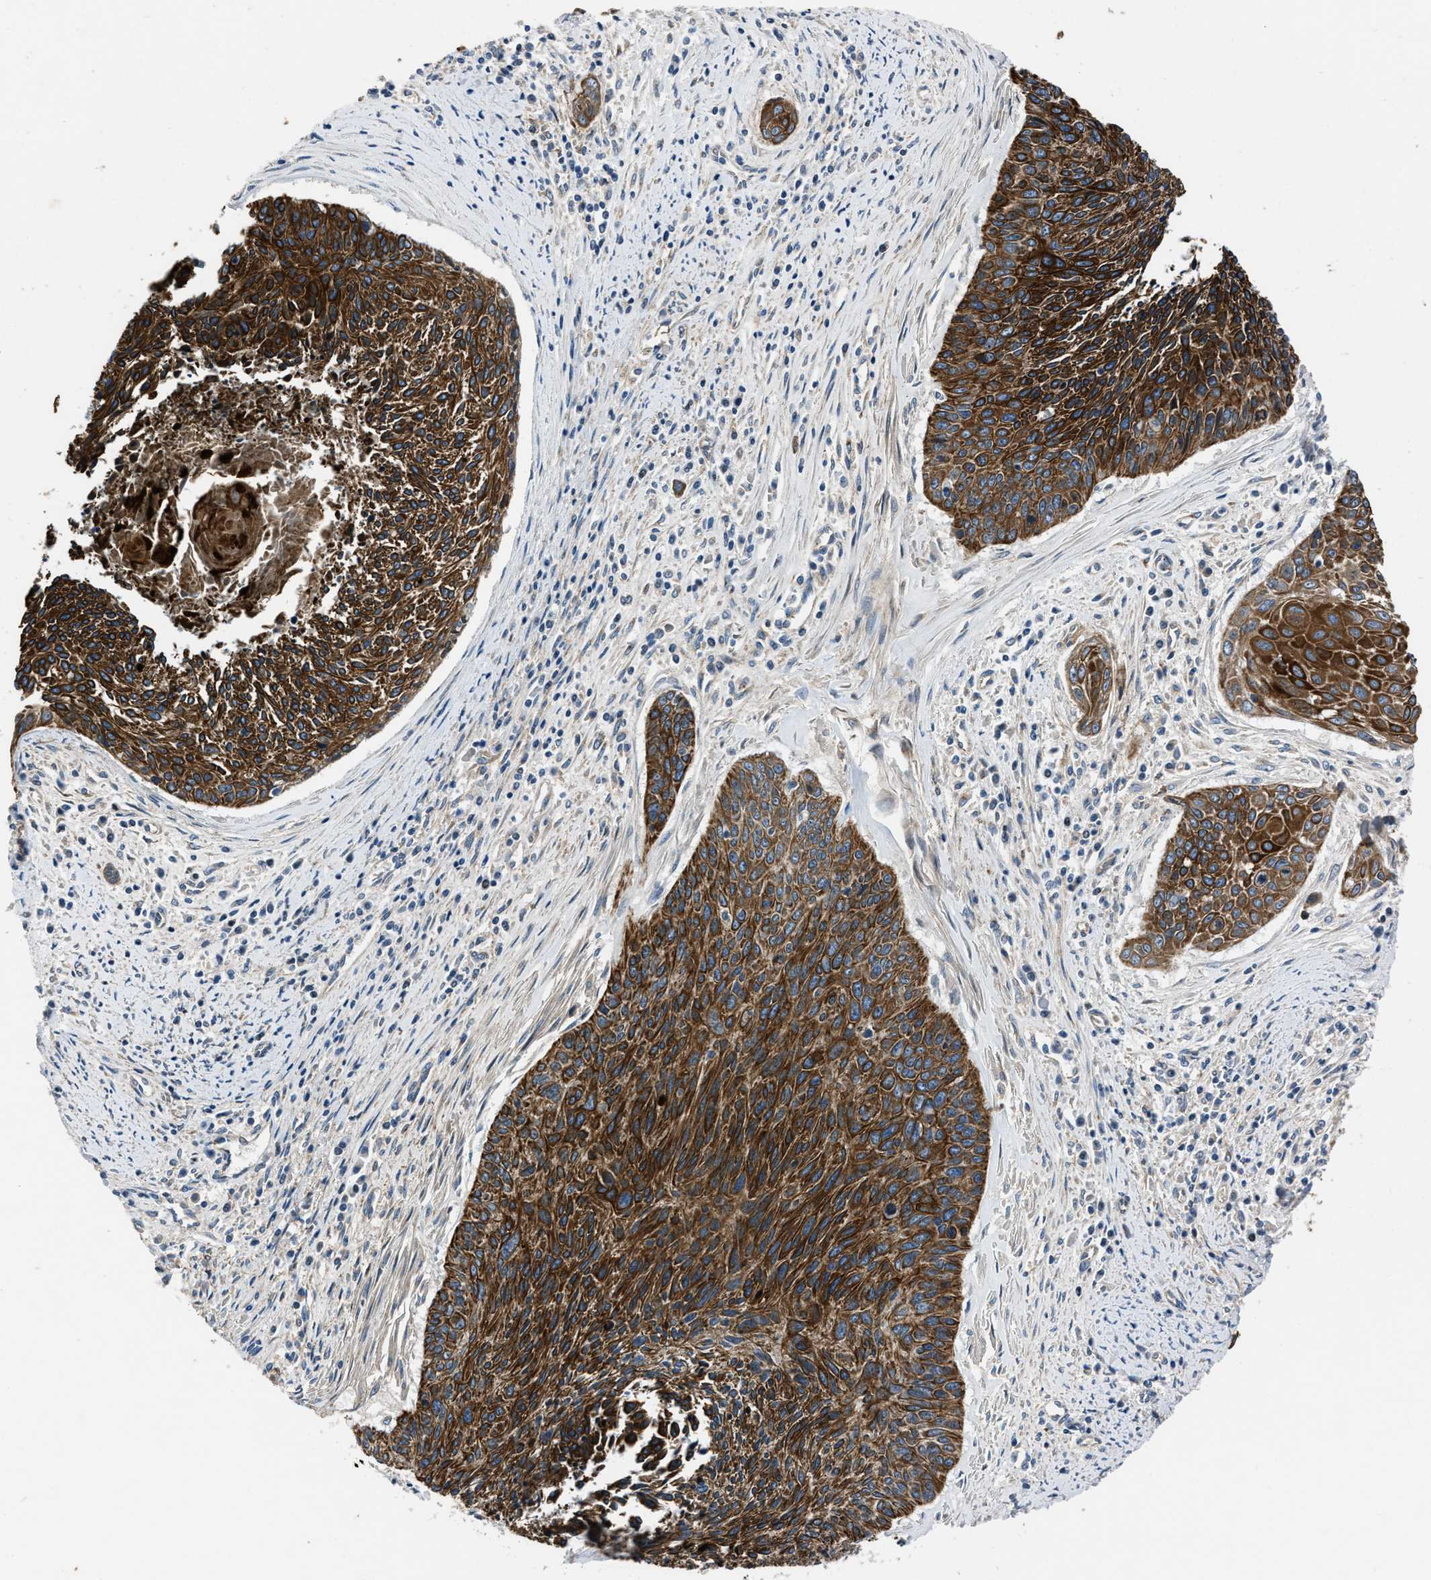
{"staining": {"intensity": "strong", "quantity": ">75%", "location": "cytoplasmic/membranous"}, "tissue": "cervical cancer", "cell_type": "Tumor cells", "image_type": "cancer", "snomed": [{"axis": "morphology", "description": "Squamous cell carcinoma, NOS"}, {"axis": "topography", "description": "Cervix"}], "caption": "High-power microscopy captured an immunohistochemistry image of squamous cell carcinoma (cervical), revealing strong cytoplasmic/membranous staining in about >75% of tumor cells.", "gene": "ERC1", "patient": {"sex": "female", "age": 55}}